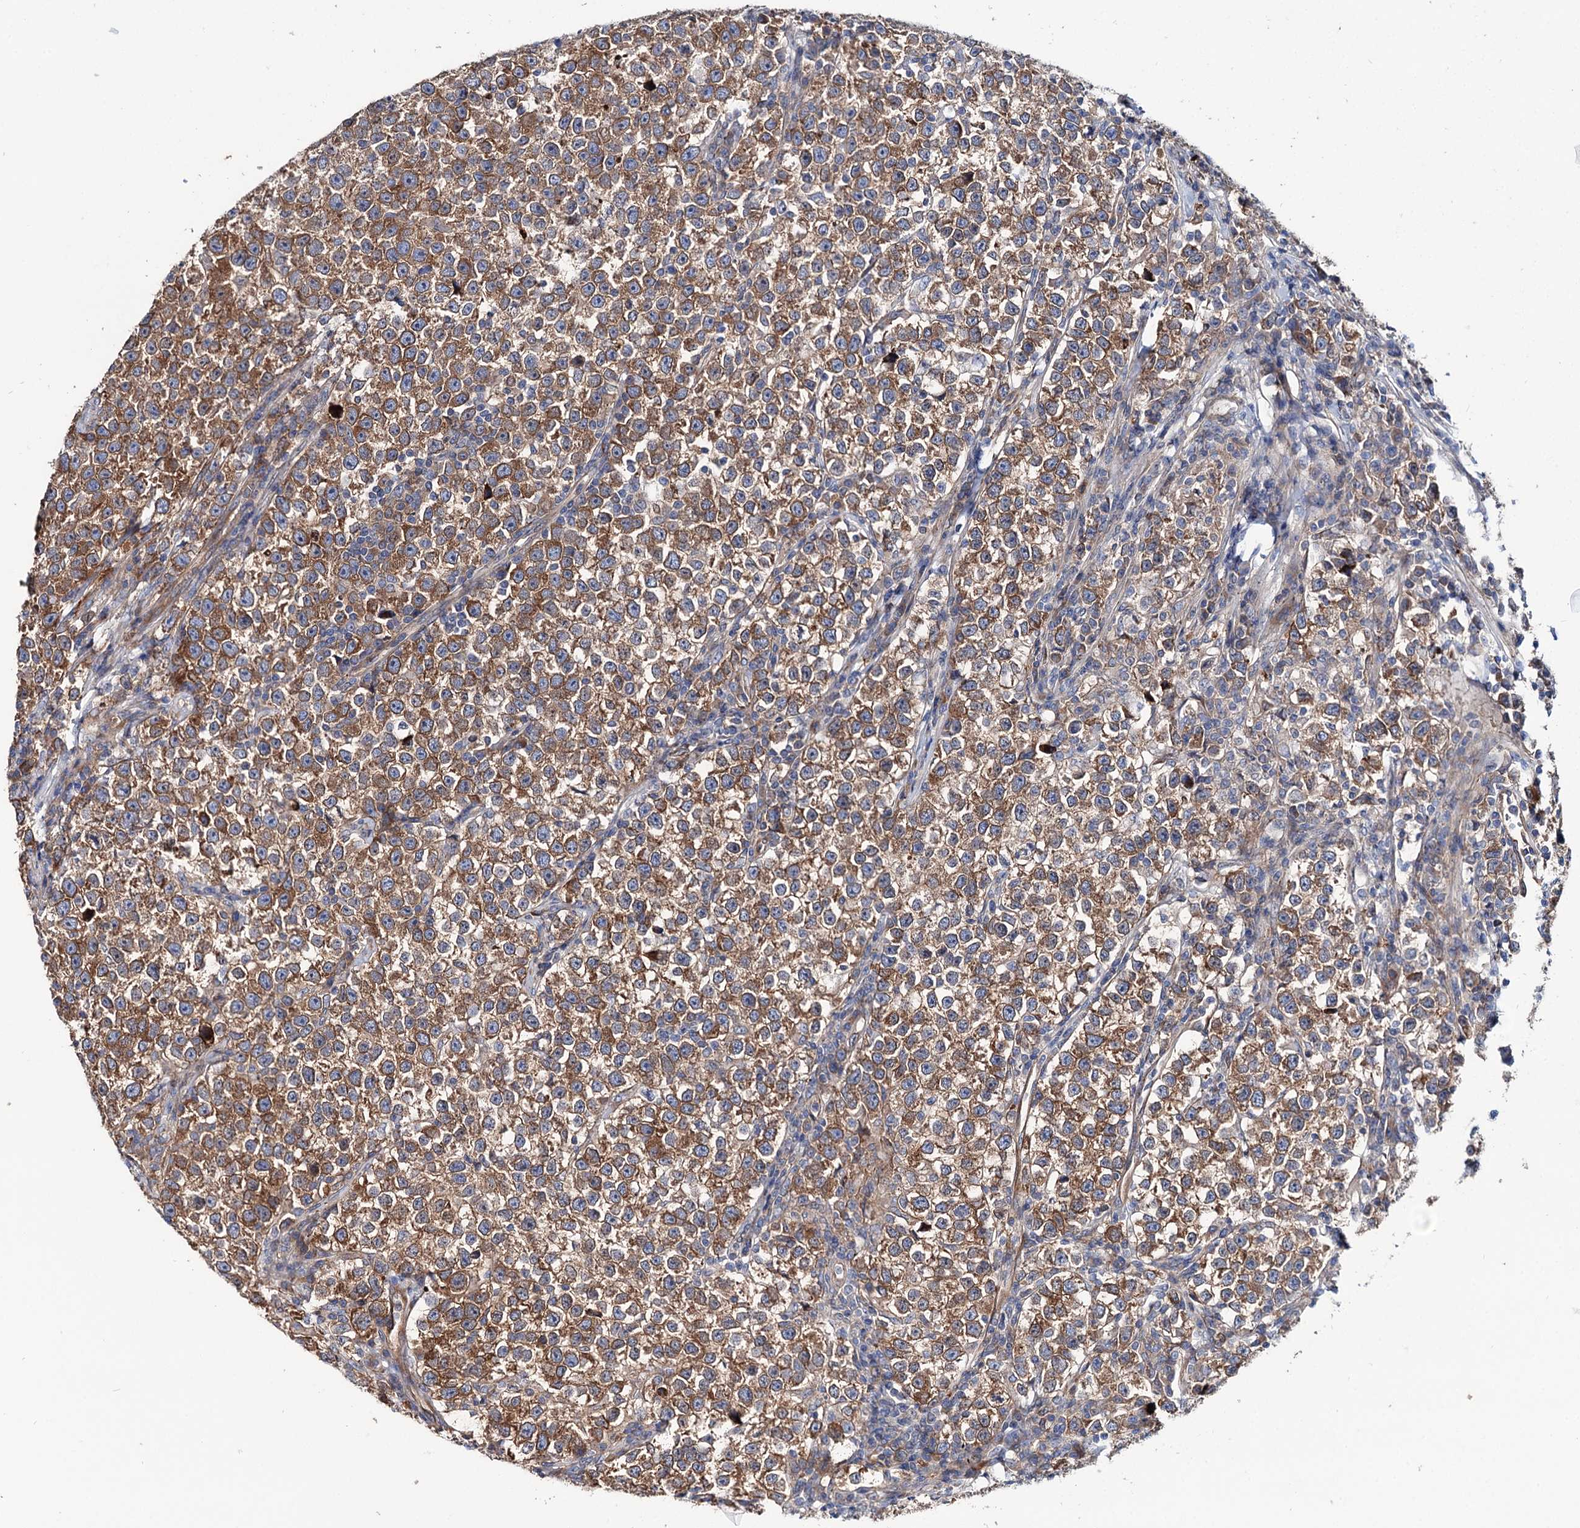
{"staining": {"intensity": "moderate", "quantity": ">75%", "location": "cytoplasmic/membranous"}, "tissue": "testis cancer", "cell_type": "Tumor cells", "image_type": "cancer", "snomed": [{"axis": "morphology", "description": "Normal tissue, NOS"}, {"axis": "morphology", "description": "Seminoma, NOS"}, {"axis": "topography", "description": "Testis"}], "caption": "IHC photomicrograph of seminoma (testis) stained for a protein (brown), which displays medium levels of moderate cytoplasmic/membranous expression in about >75% of tumor cells.", "gene": "PTDSS2", "patient": {"sex": "male", "age": 43}}